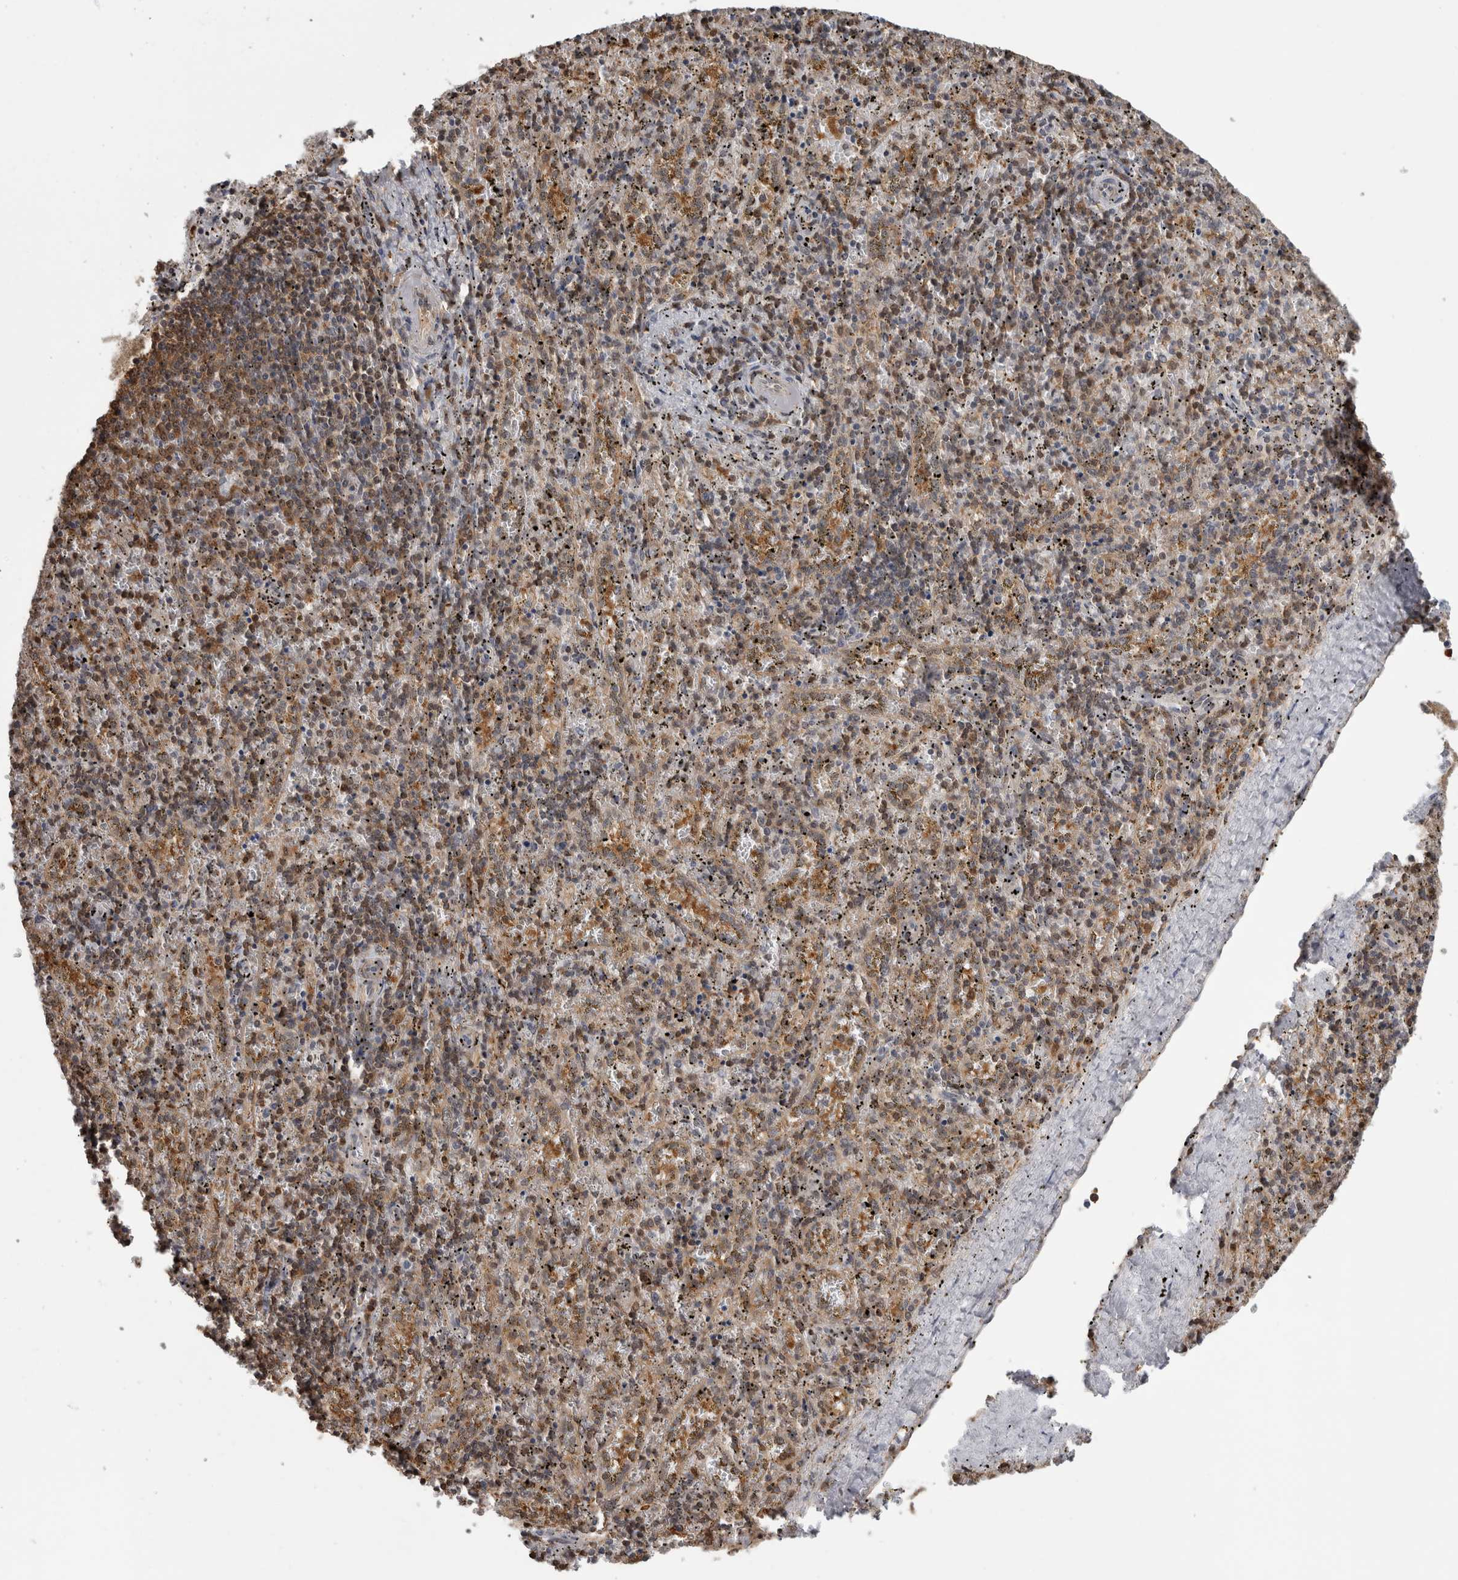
{"staining": {"intensity": "weak", "quantity": "25%-75%", "location": "cytoplasmic/membranous,nuclear"}, "tissue": "spleen", "cell_type": "Cells in red pulp", "image_type": "normal", "snomed": [{"axis": "morphology", "description": "Normal tissue, NOS"}, {"axis": "topography", "description": "Spleen"}], "caption": "This is an image of immunohistochemistry (IHC) staining of benign spleen, which shows weak staining in the cytoplasmic/membranous,nuclear of cells in red pulp.", "gene": "TDRD7", "patient": {"sex": "male", "age": 11}}